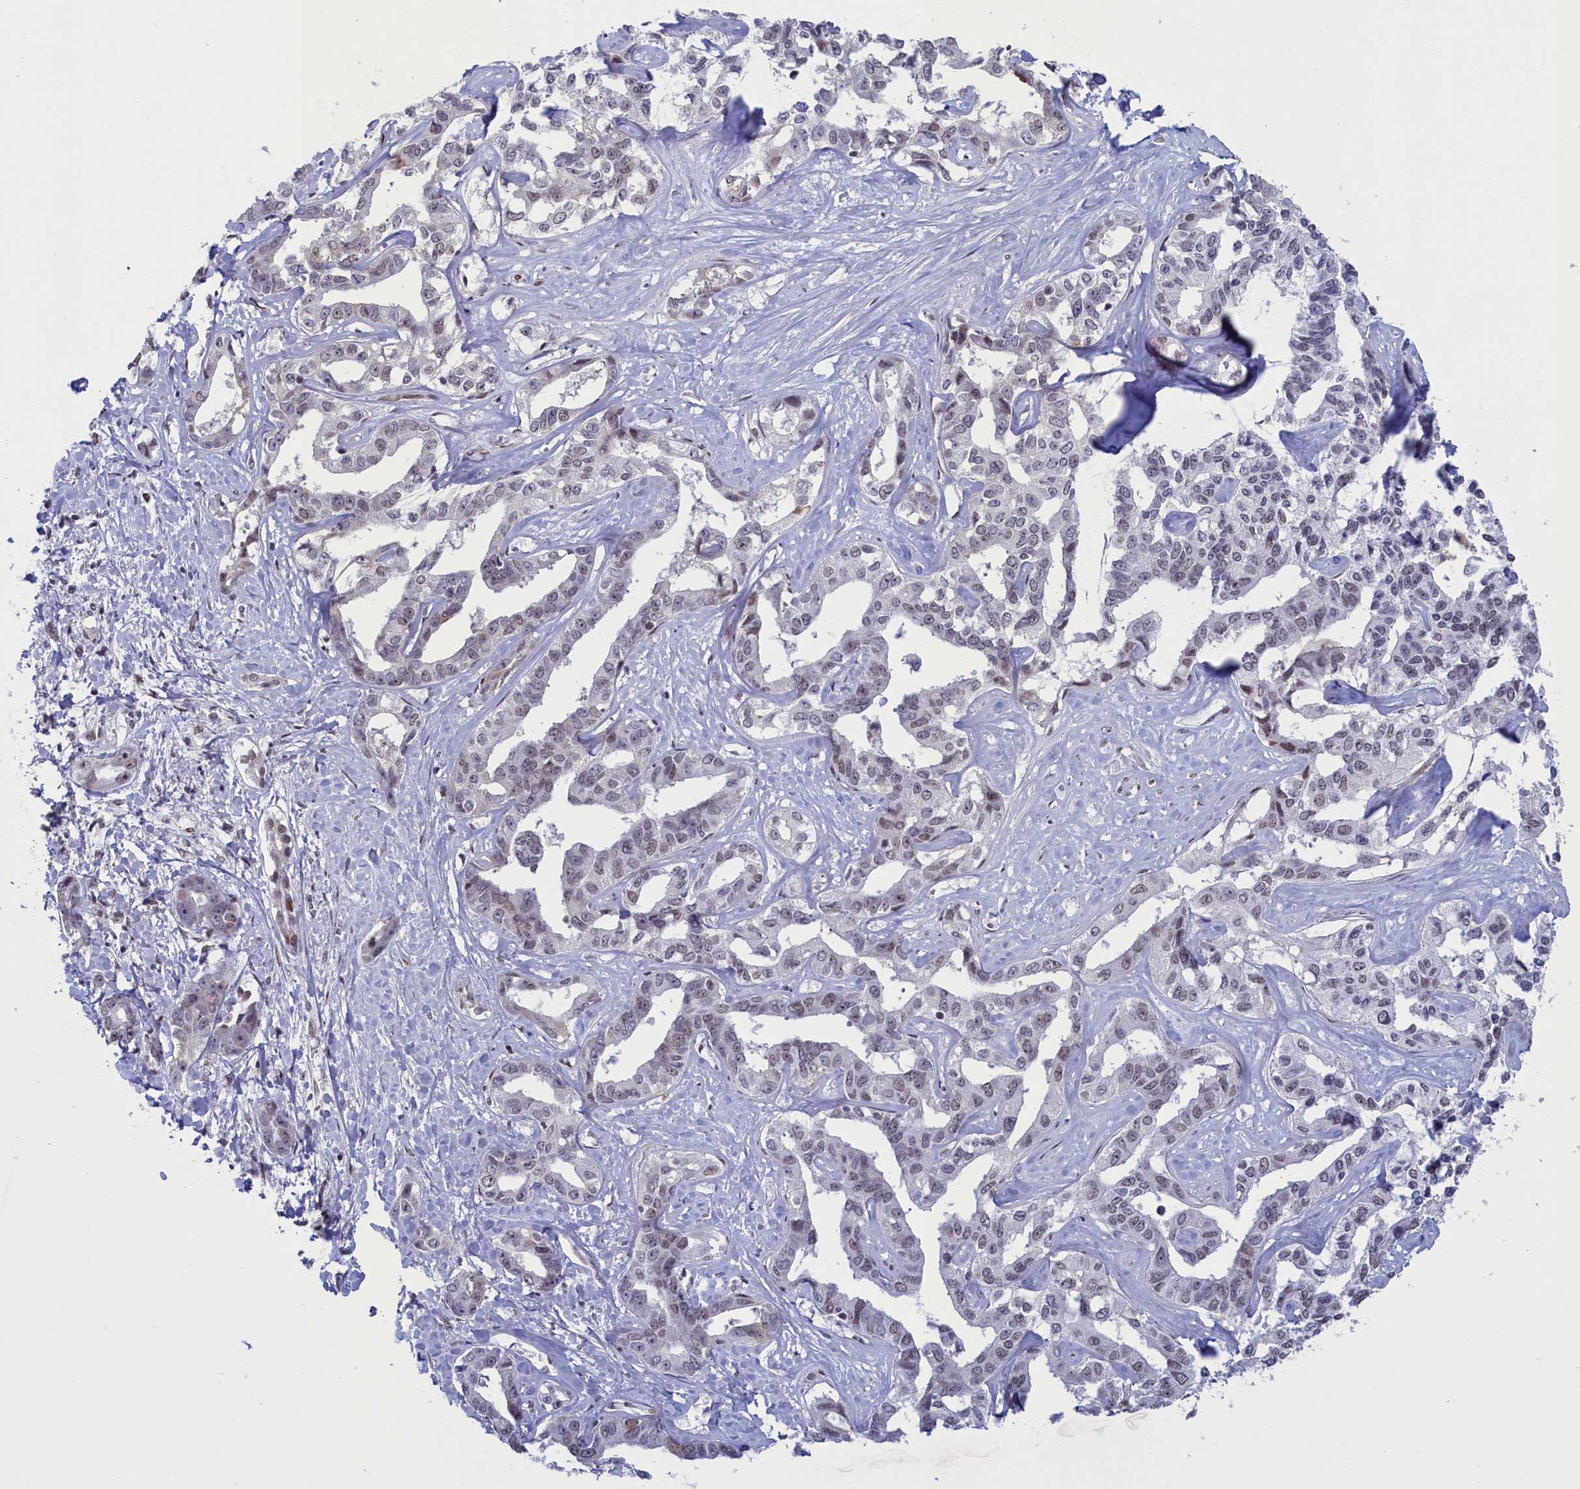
{"staining": {"intensity": "weak", "quantity": "<25%", "location": "nuclear"}, "tissue": "liver cancer", "cell_type": "Tumor cells", "image_type": "cancer", "snomed": [{"axis": "morphology", "description": "Cholangiocarcinoma"}, {"axis": "topography", "description": "Liver"}], "caption": "Photomicrograph shows no significant protein staining in tumor cells of liver cancer (cholangiocarcinoma).", "gene": "ATF7IP2", "patient": {"sex": "male", "age": 59}}